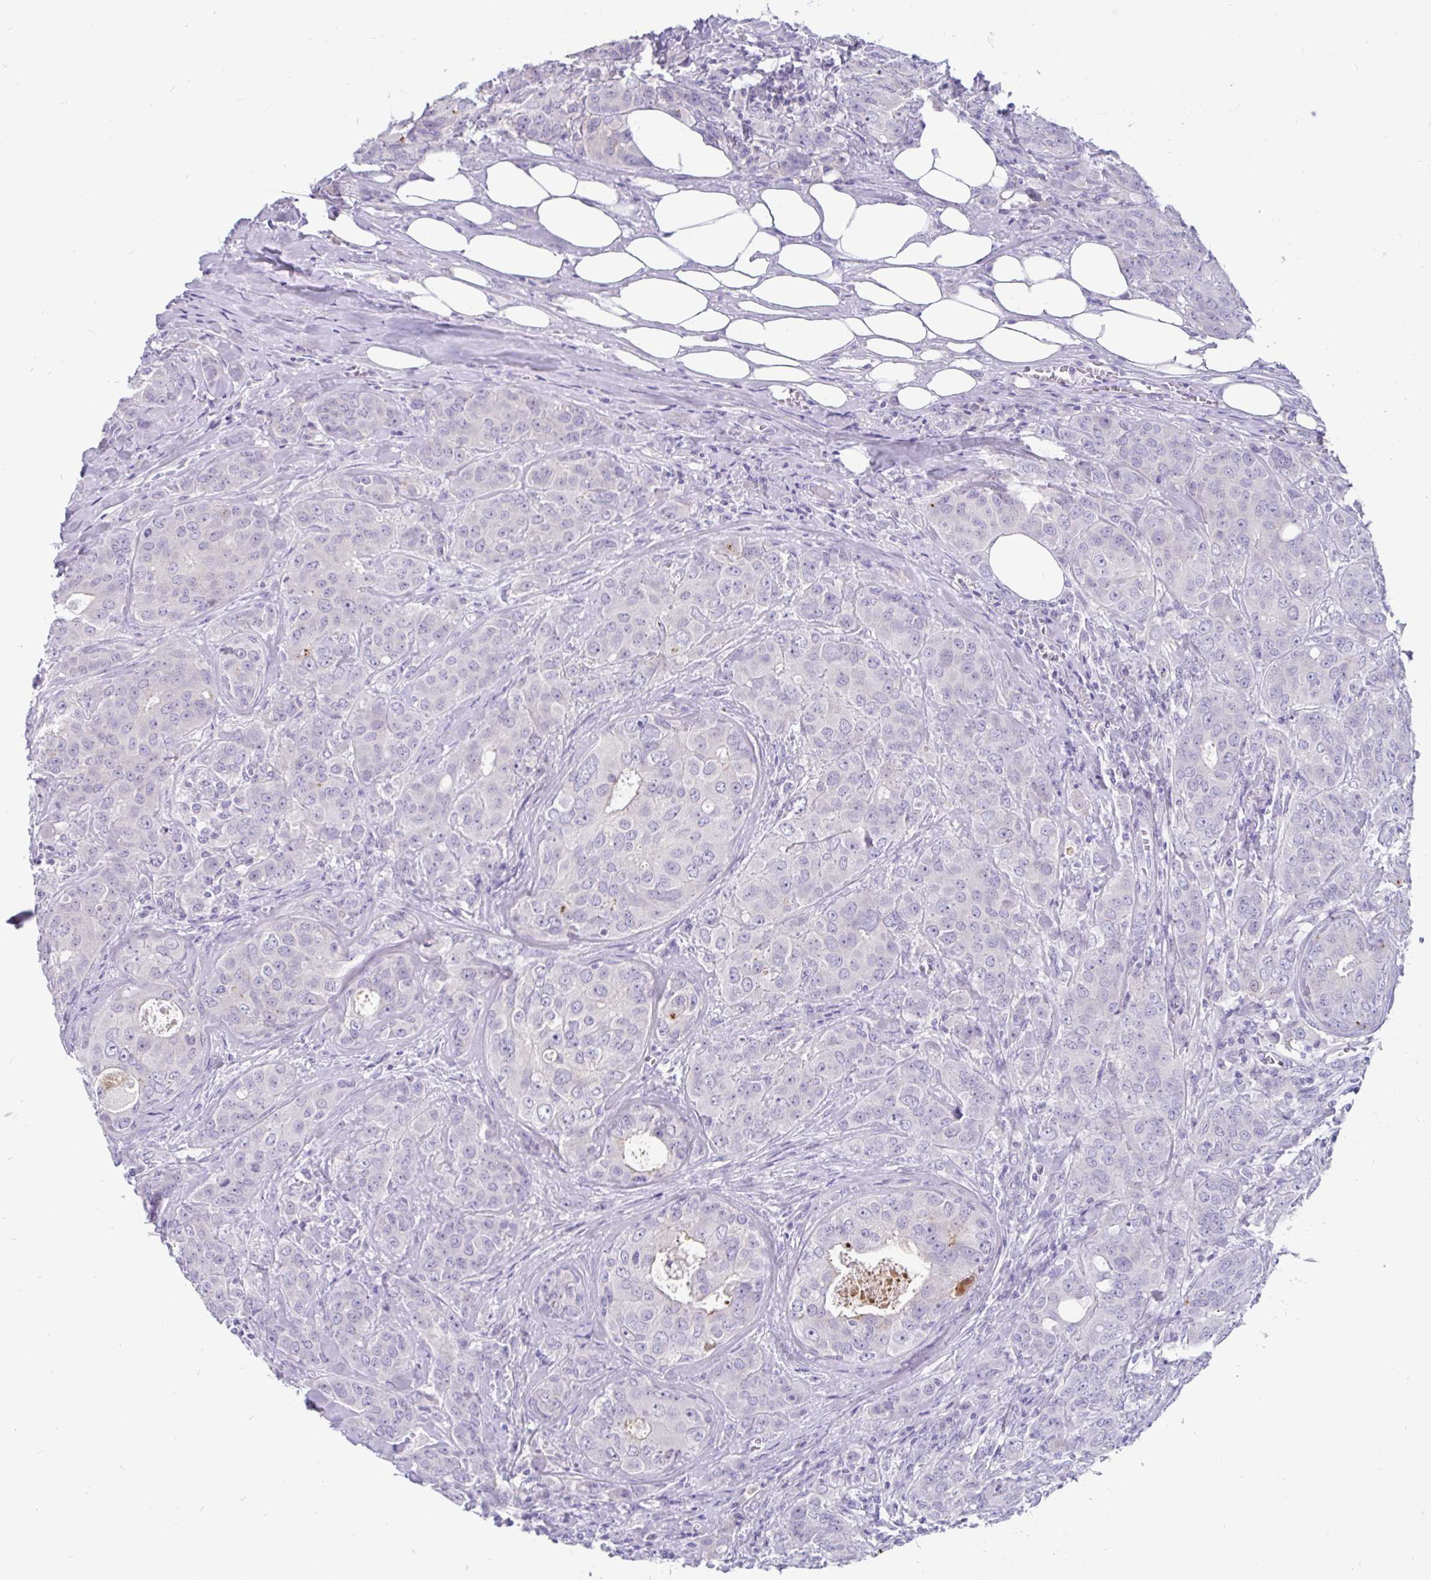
{"staining": {"intensity": "negative", "quantity": "none", "location": "none"}, "tissue": "breast cancer", "cell_type": "Tumor cells", "image_type": "cancer", "snomed": [{"axis": "morphology", "description": "Duct carcinoma"}, {"axis": "topography", "description": "Breast"}], "caption": "The histopathology image shows no staining of tumor cells in intraductal carcinoma (breast). Brightfield microscopy of immunohistochemistry stained with DAB (3,3'-diaminobenzidine) (brown) and hematoxylin (blue), captured at high magnification.", "gene": "KIAA2013", "patient": {"sex": "female", "age": 43}}